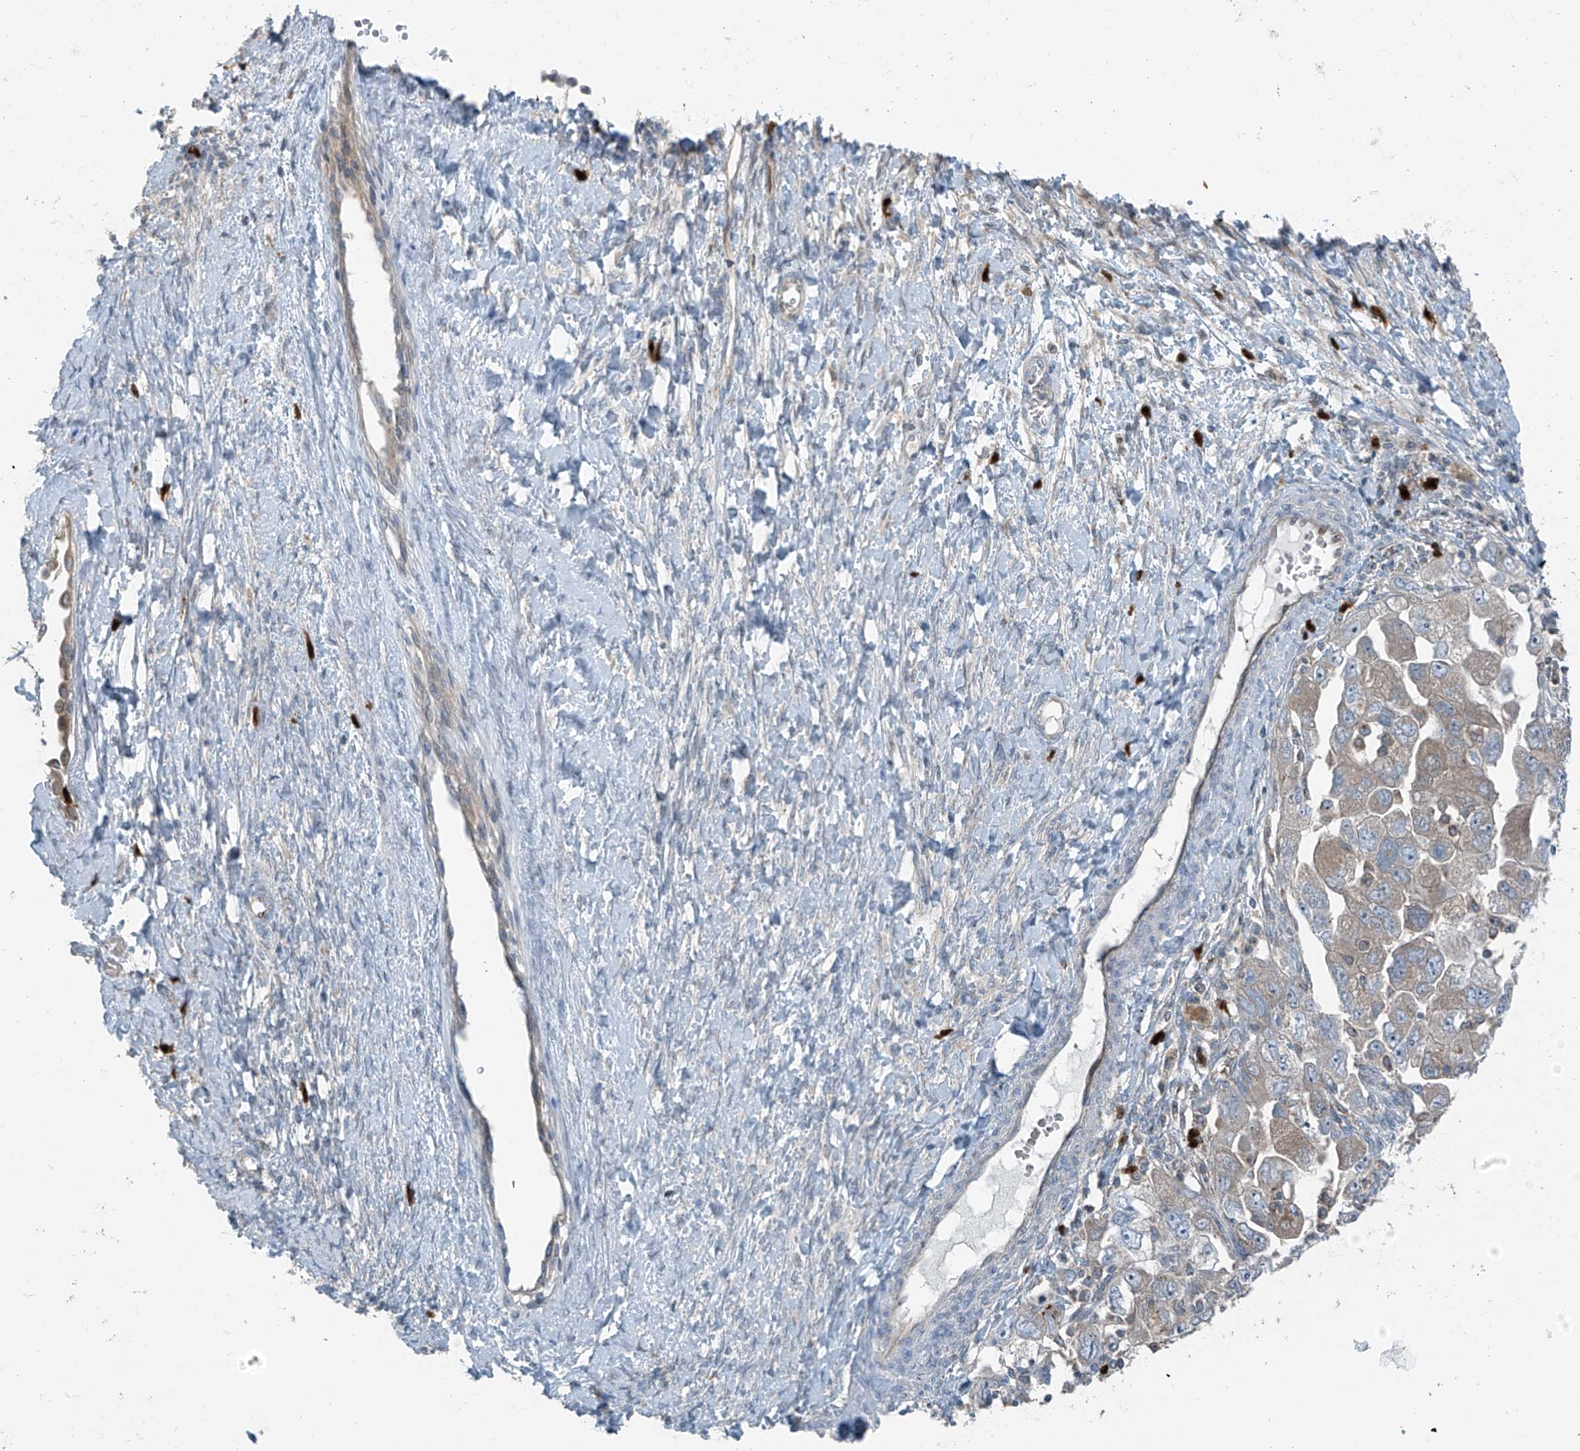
{"staining": {"intensity": "moderate", "quantity": "25%-75%", "location": "cytoplasmic/membranous"}, "tissue": "ovarian cancer", "cell_type": "Tumor cells", "image_type": "cancer", "snomed": [{"axis": "morphology", "description": "Carcinoma, NOS"}, {"axis": "morphology", "description": "Cystadenocarcinoma, serous, NOS"}, {"axis": "topography", "description": "Ovary"}], "caption": "This is a micrograph of immunohistochemistry (IHC) staining of ovarian cancer (serous cystadenocarcinoma), which shows moderate expression in the cytoplasmic/membranous of tumor cells.", "gene": "SLC12A6", "patient": {"sex": "female", "age": 69}}